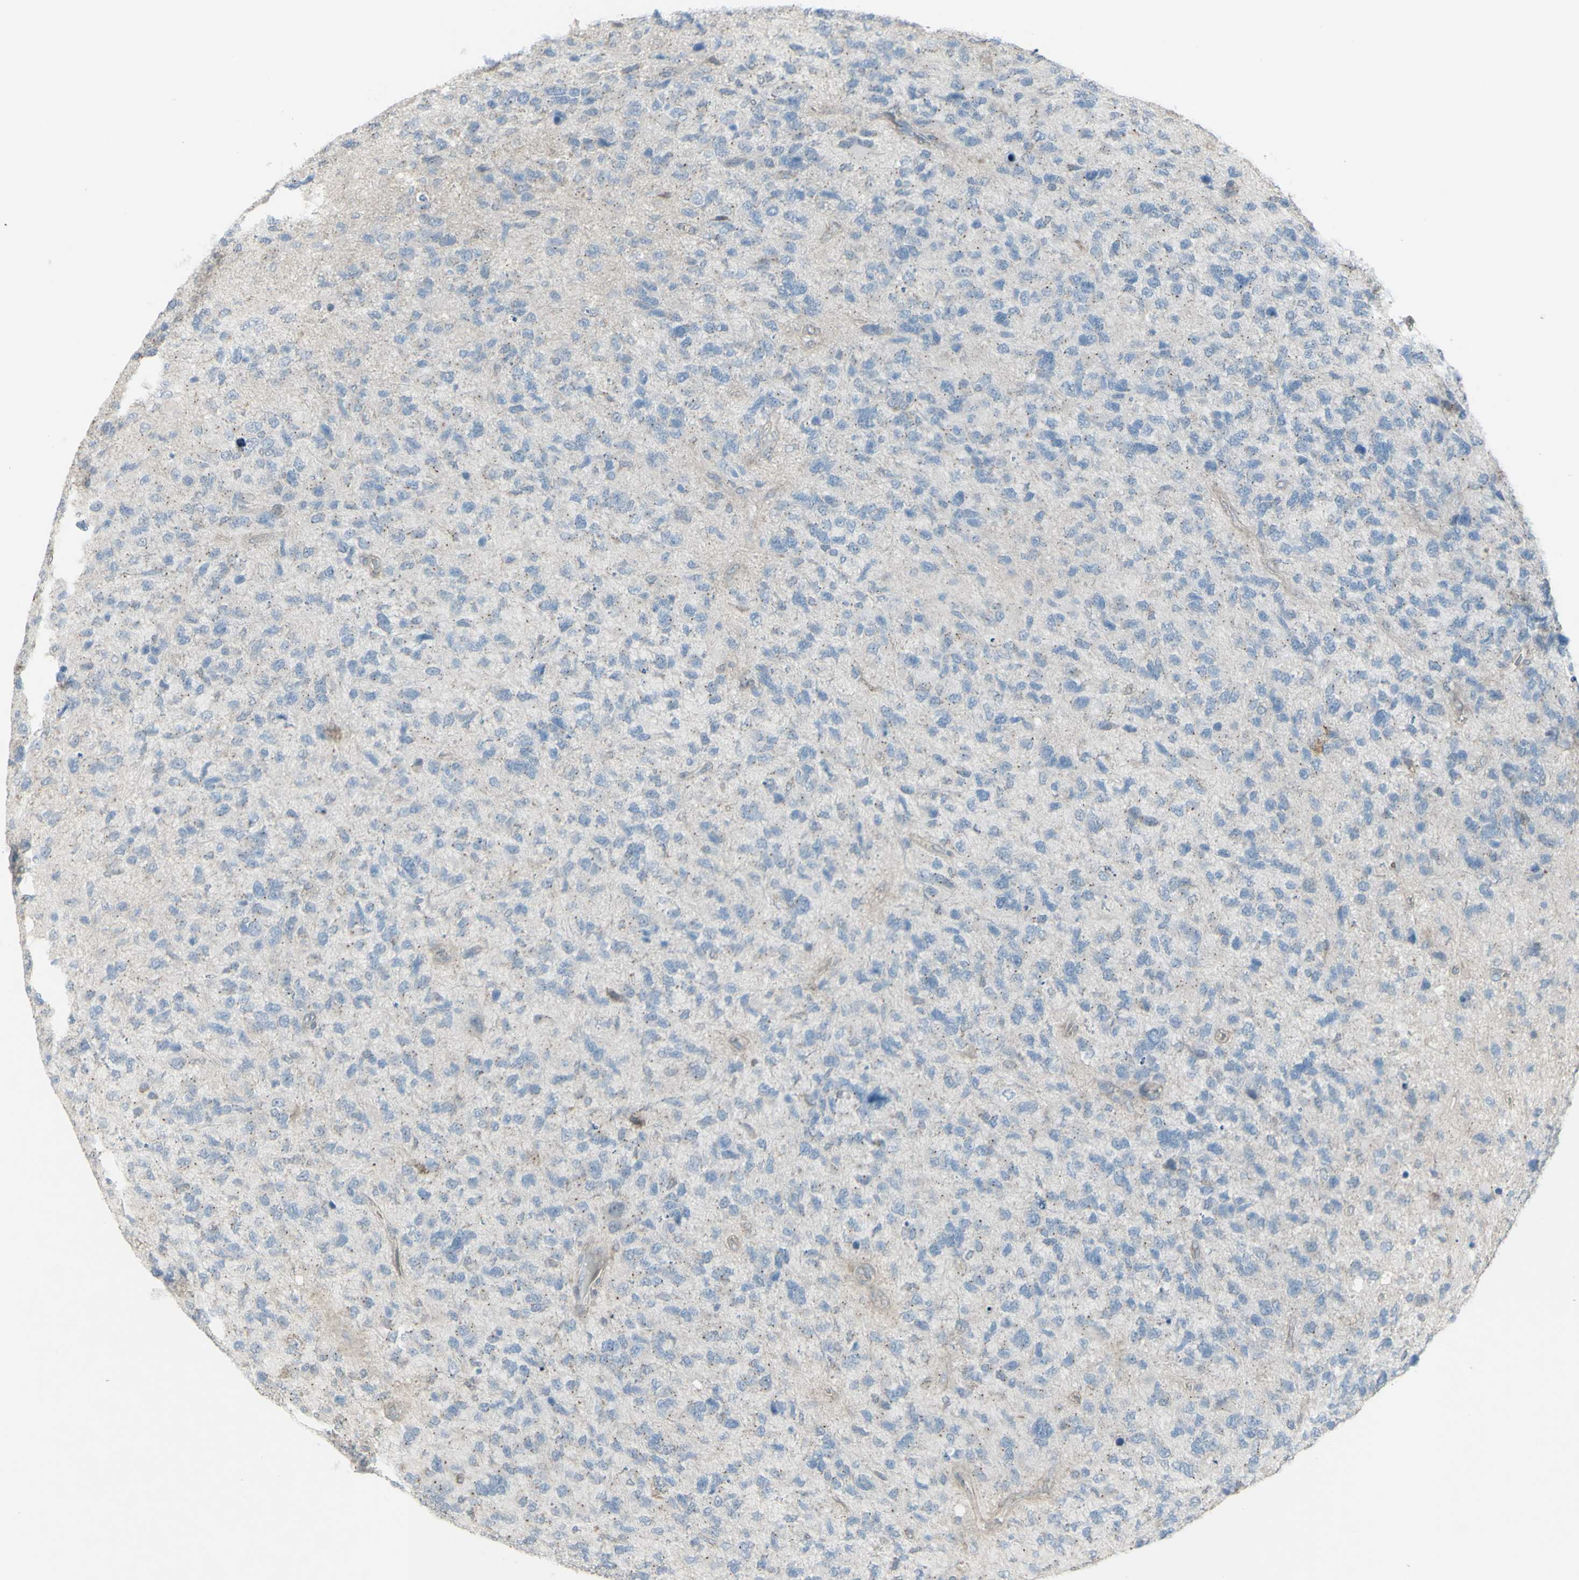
{"staining": {"intensity": "negative", "quantity": "none", "location": "none"}, "tissue": "glioma", "cell_type": "Tumor cells", "image_type": "cancer", "snomed": [{"axis": "morphology", "description": "Glioma, malignant, High grade"}, {"axis": "topography", "description": "Brain"}], "caption": "Immunohistochemical staining of human glioma shows no significant staining in tumor cells.", "gene": "FXYD3", "patient": {"sex": "female", "age": 58}}